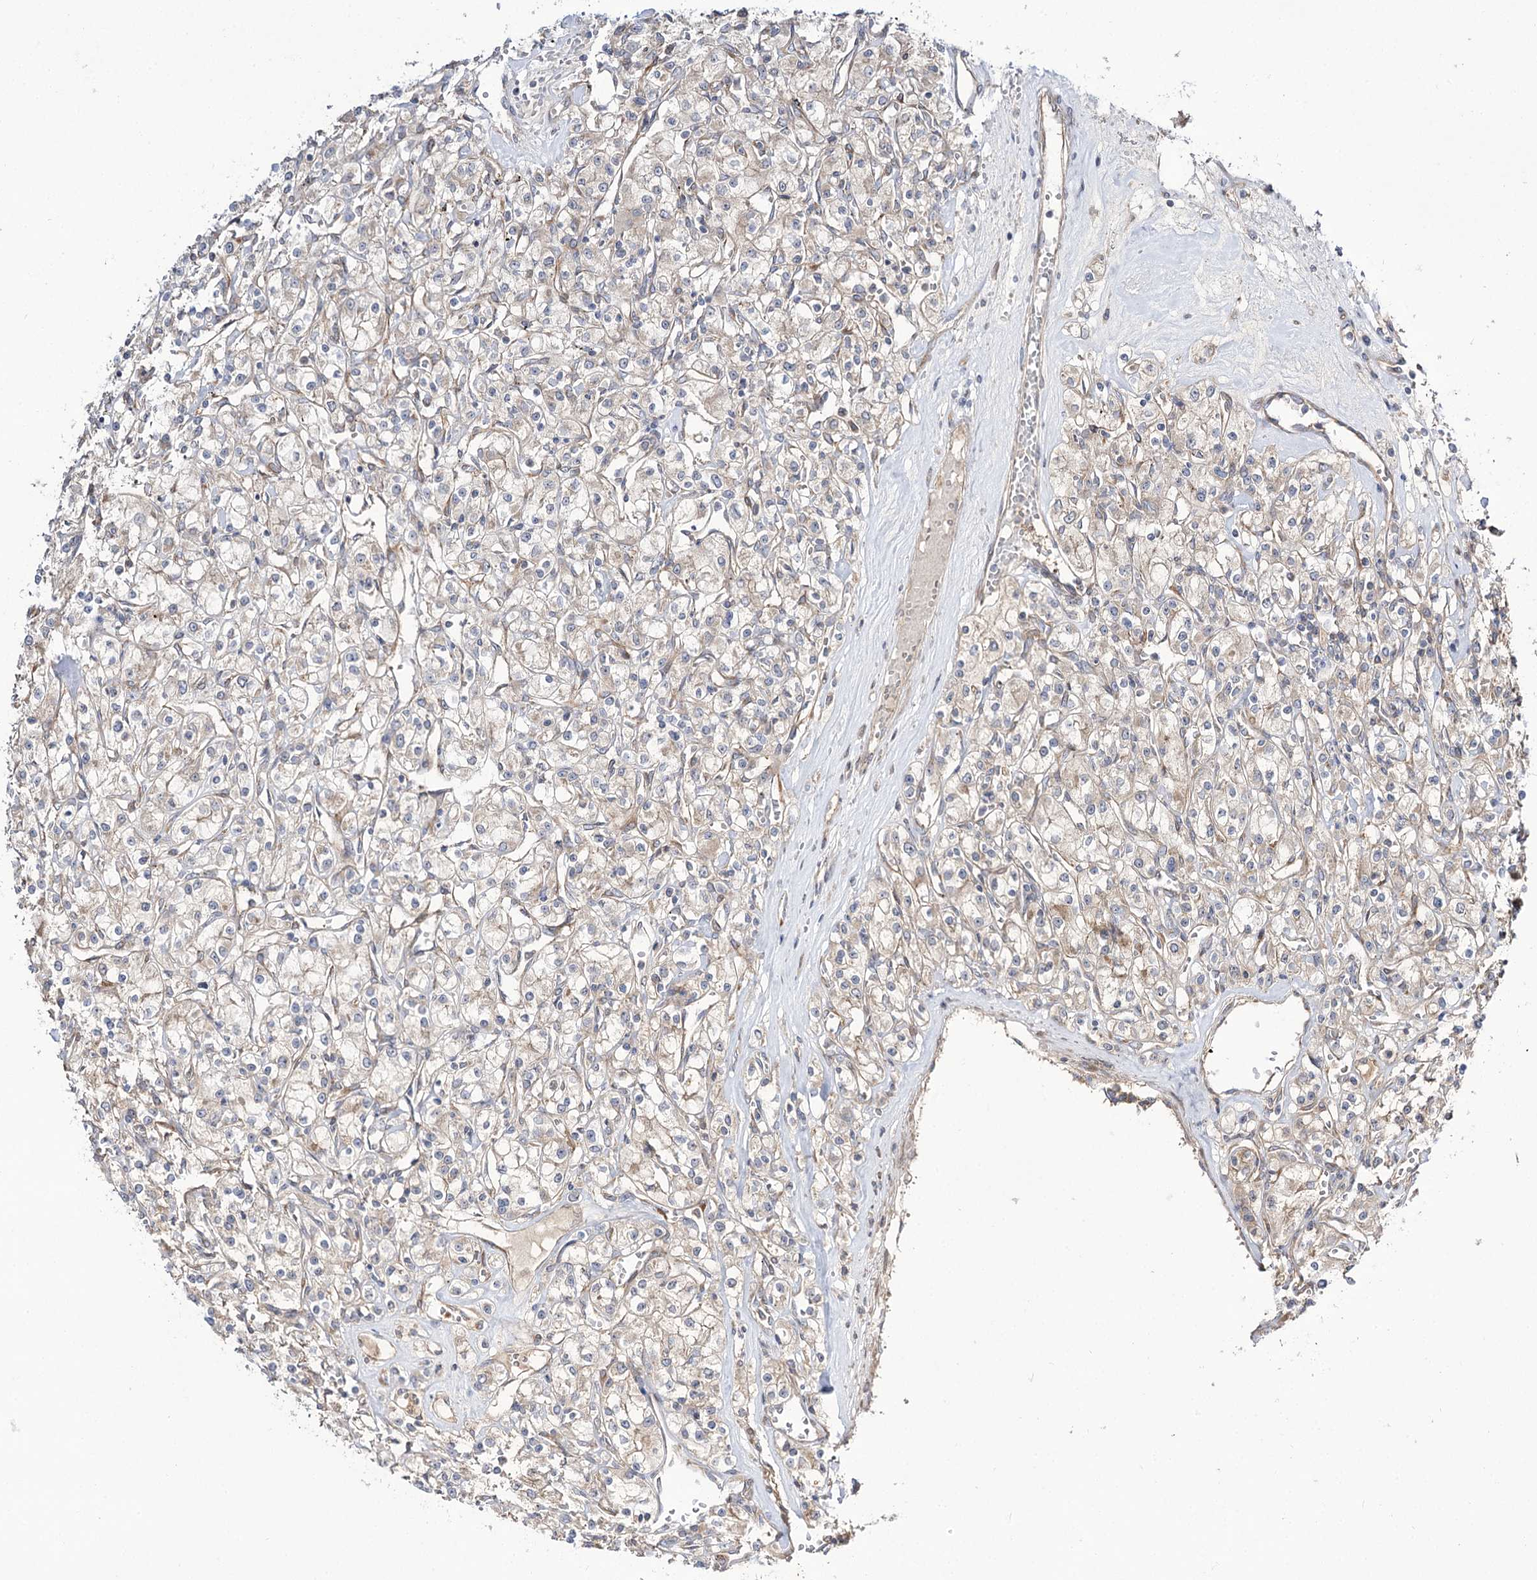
{"staining": {"intensity": "weak", "quantity": "<25%", "location": "cytoplasmic/membranous"}, "tissue": "renal cancer", "cell_type": "Tumor cells", "image_type": "cancer", "snomed": [{"axis": "morphology", "description": "Adenocarcinoma, NOS"}, {"axis": "topography", "description": "Kidney"}], "caption": "The histopathology image displays no staining of tumor cells in renal cancer.", "gene": "C11orf80", "patient": {"sex": "female", "age": 59}}